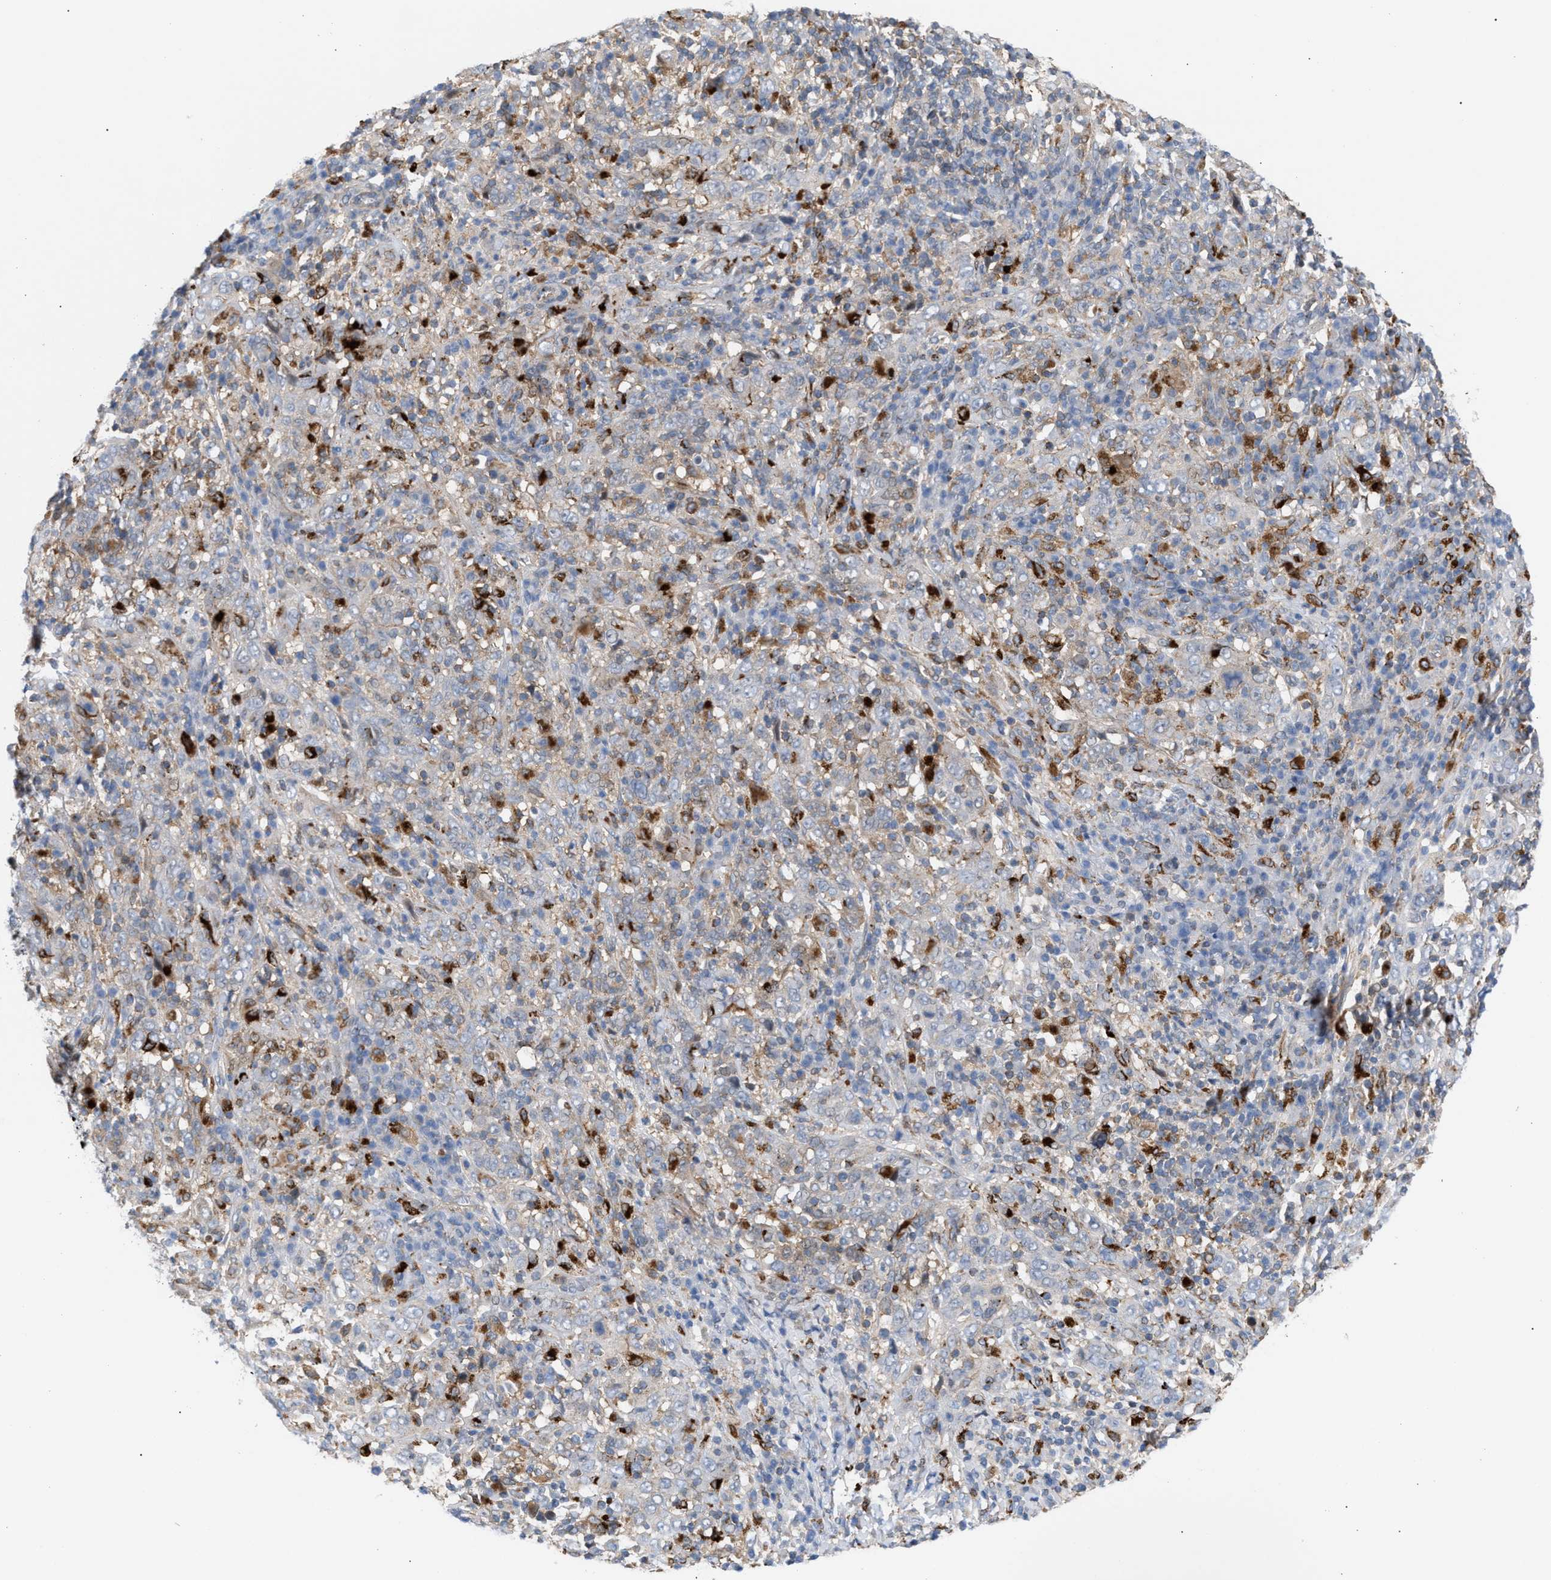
{"staining": {"intensity": "weak", "quantity": ">75%", "location": "cytoplasmic/membranous"}, "tissue": "cervical cancer", "cell_type": "Tumor cells", "image_type": "cancer", "snomed": [{"axis": "morphology", "description": "Squamous cell carcinoma, NOS"}, {"axis": "topography", "description": "Cervix"}], "caption": "This is a histology image of immunohistochemistry (IHC) staining of cervical cancer (squamous cell carcinoma), which shows weak expression in the cytoplasmic/membranous of tumor cells.", "gene": "MBTD1", "patient": {"sex": "female", "age": 46}}